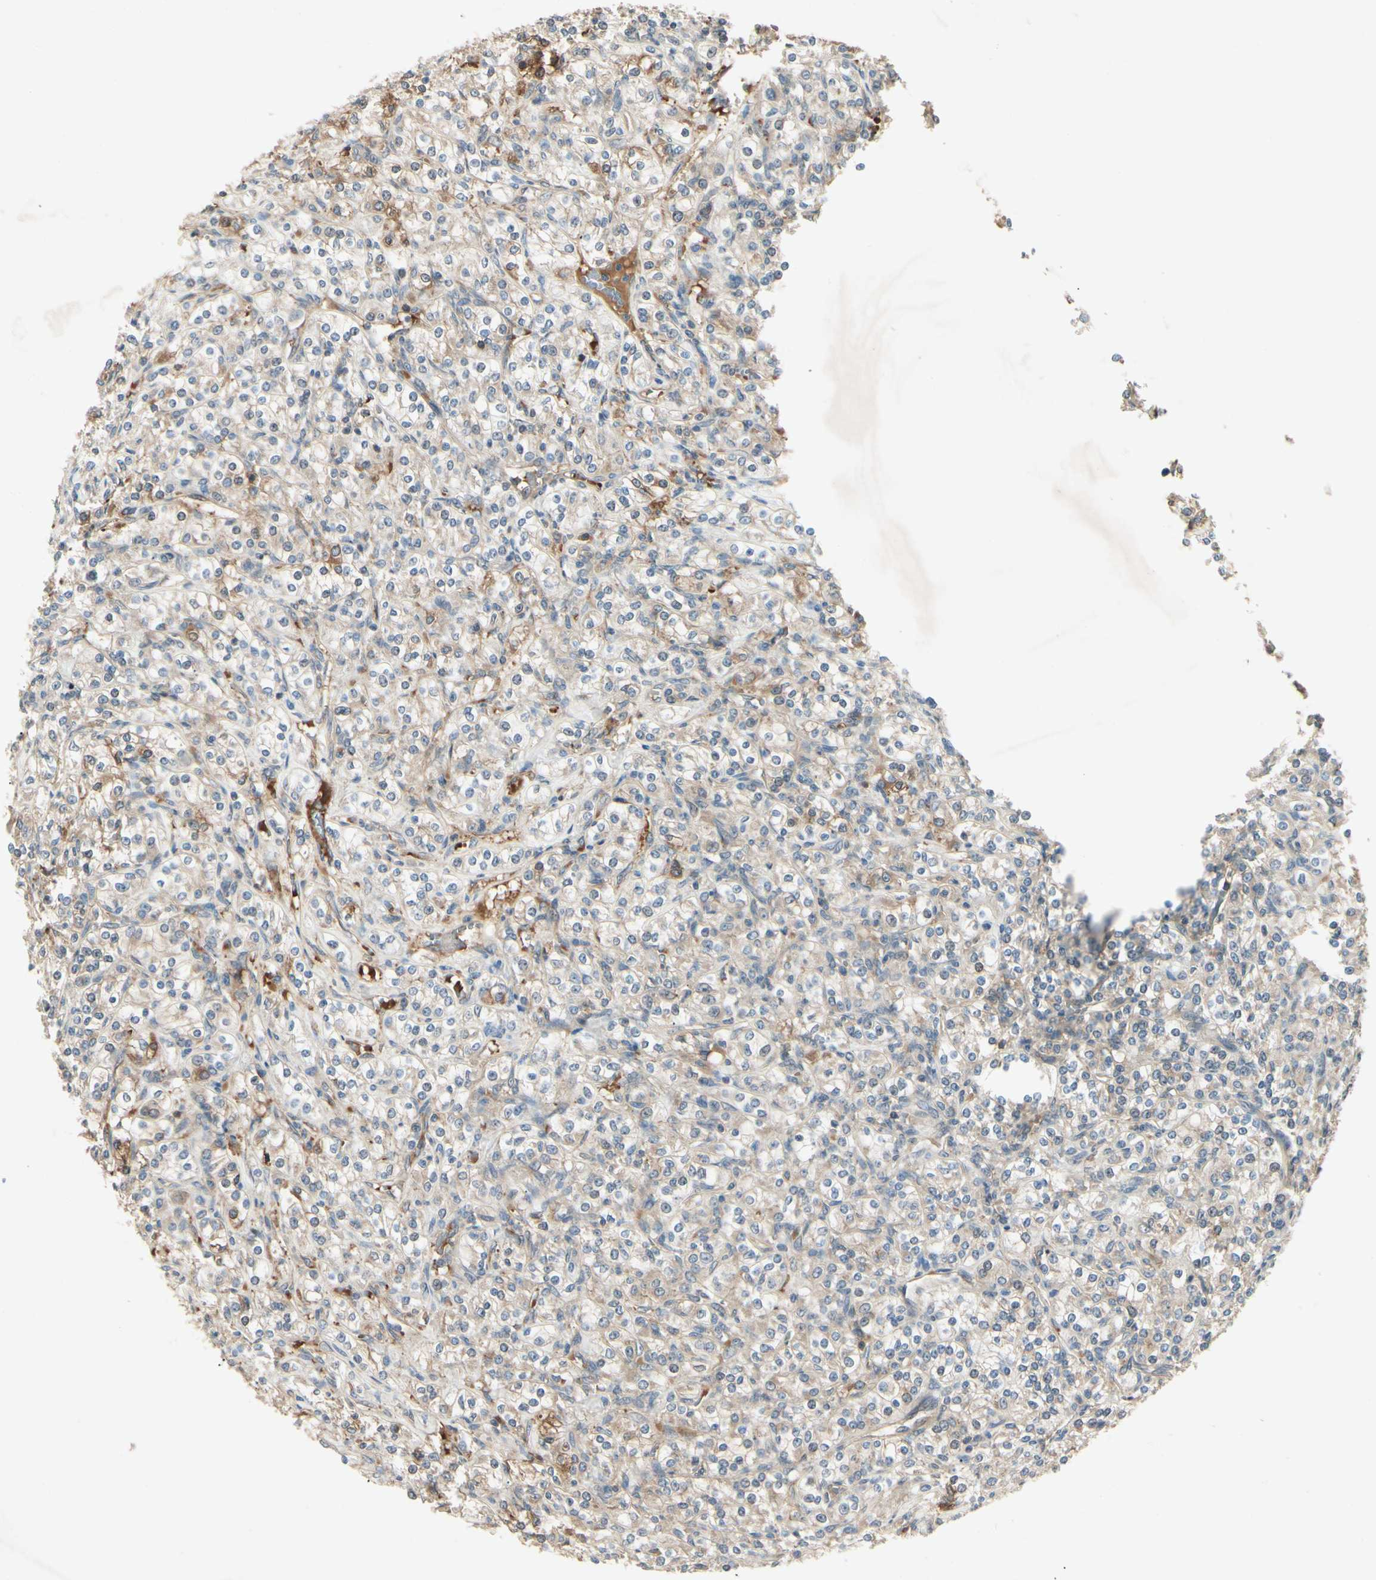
{"staining": {"intensity": "moderate", "quantity": "25%-75%", "location": "cytoplasmic/membranous"}, "tissue": "renal cancer", "cell_type": "Tumor cells", "image_type": "cancer", "snomed": [{"axis": "morphology", "description": "Adenocarcinoma, NOS"}, {"axis": "topography", "description": "Kidney"}], "caption": "Protein staining by IHC reveals moderate cytoplasmic/membranous positivity in about 25%-75% of tumor cells in adenocarcinoma (renal).", "gene": "RNF14", "patient": {"sex": "male", "age": 77}}